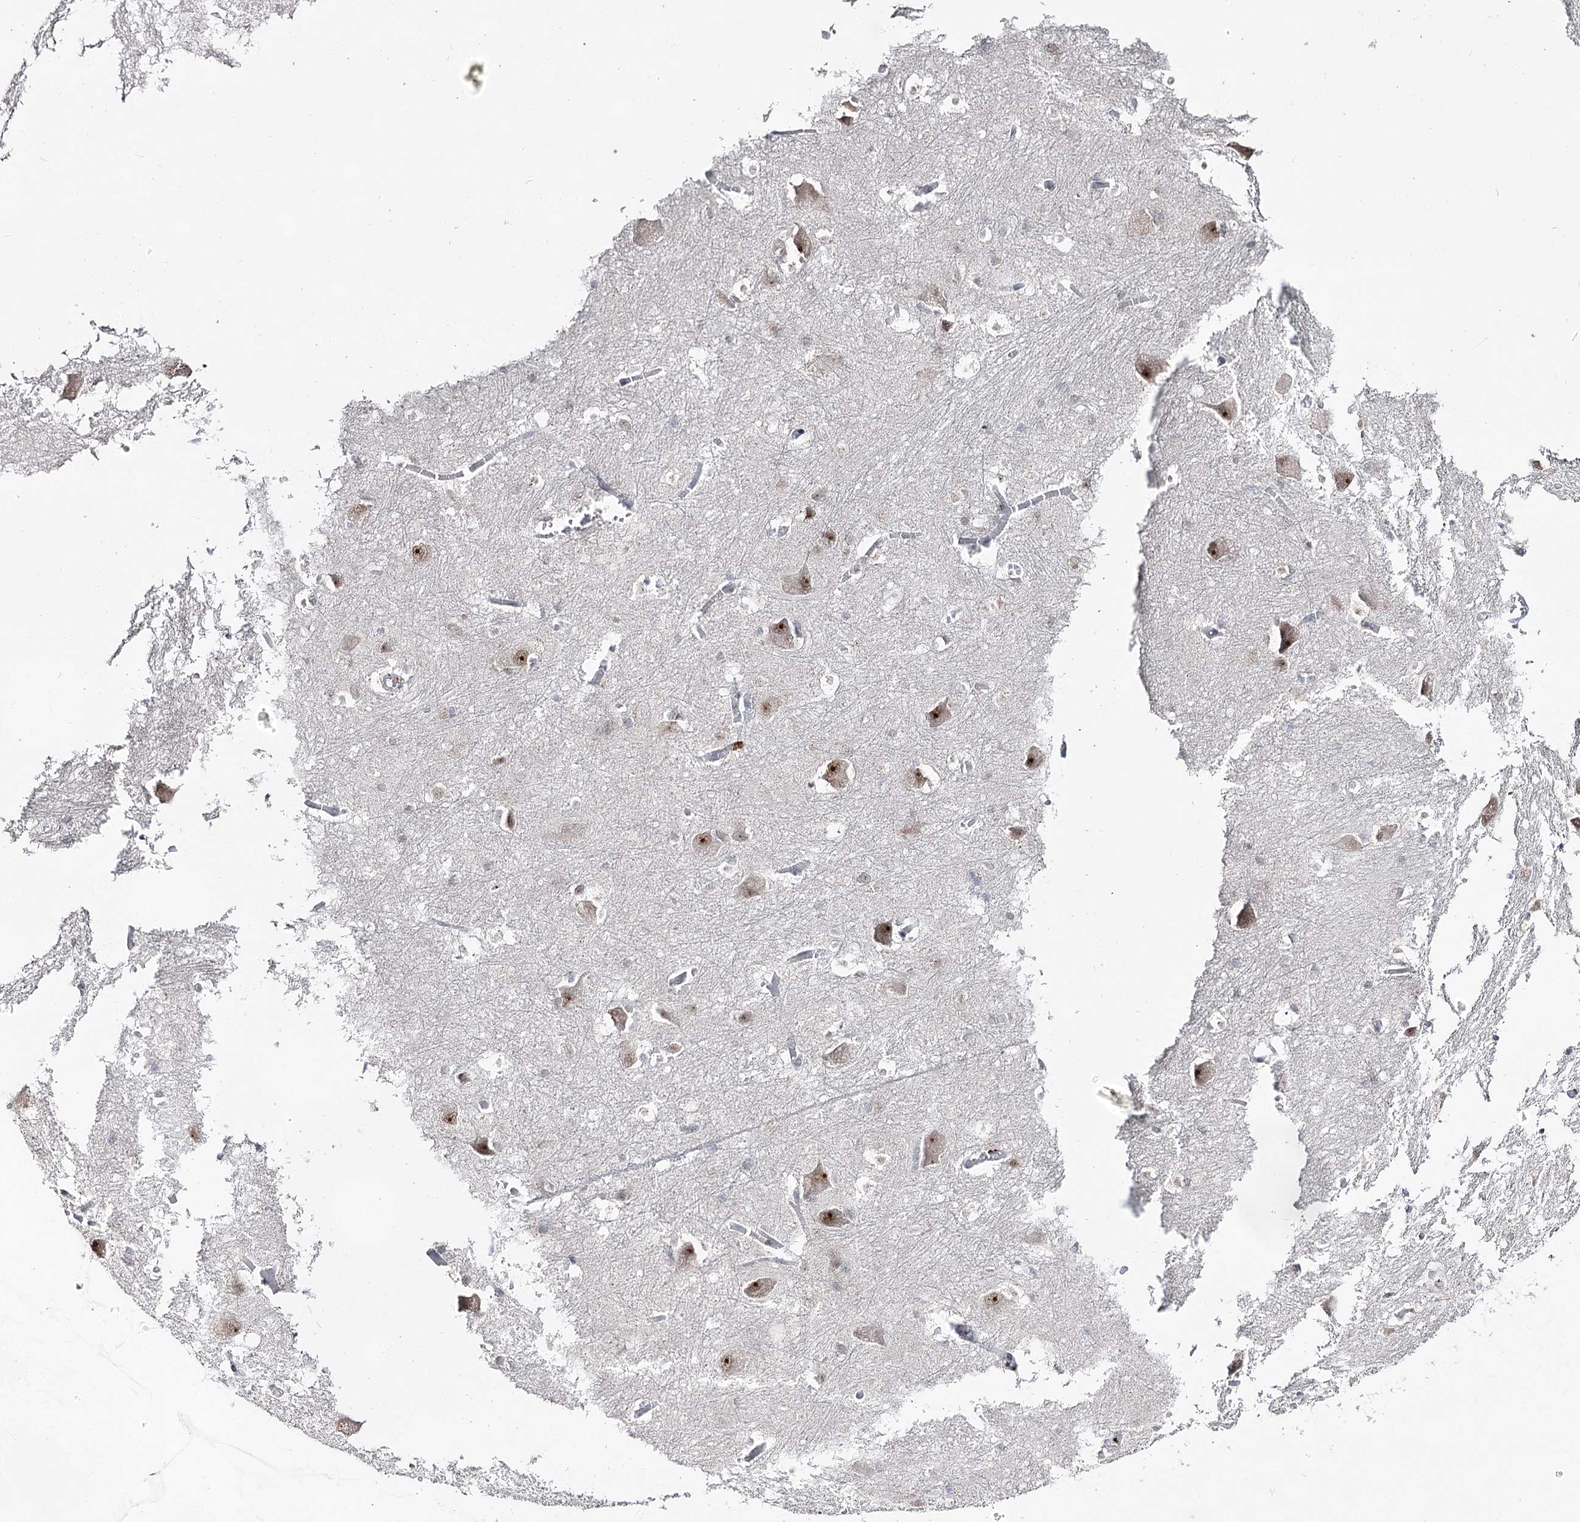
{"staining": {"intensity": "negative", "quantity": "none", "location": "none"}, "tissue": "caudate", "cell_type": "Glial cells", "image_type": "normal", "snomed": [{"axis": "morphology", "description": "Normal tissue, NOS"}, {"axis": "topography", "description": "Lateral ventricle wall"}], "caption": "This micrograph is of unremarkable caudate stained with IHC to label a protein in brown with the nuclei are counter-stained blue. There is no positivity in glial cells.", "gene": "DDX50", "patient": {"sex": "male", "age": 37}}